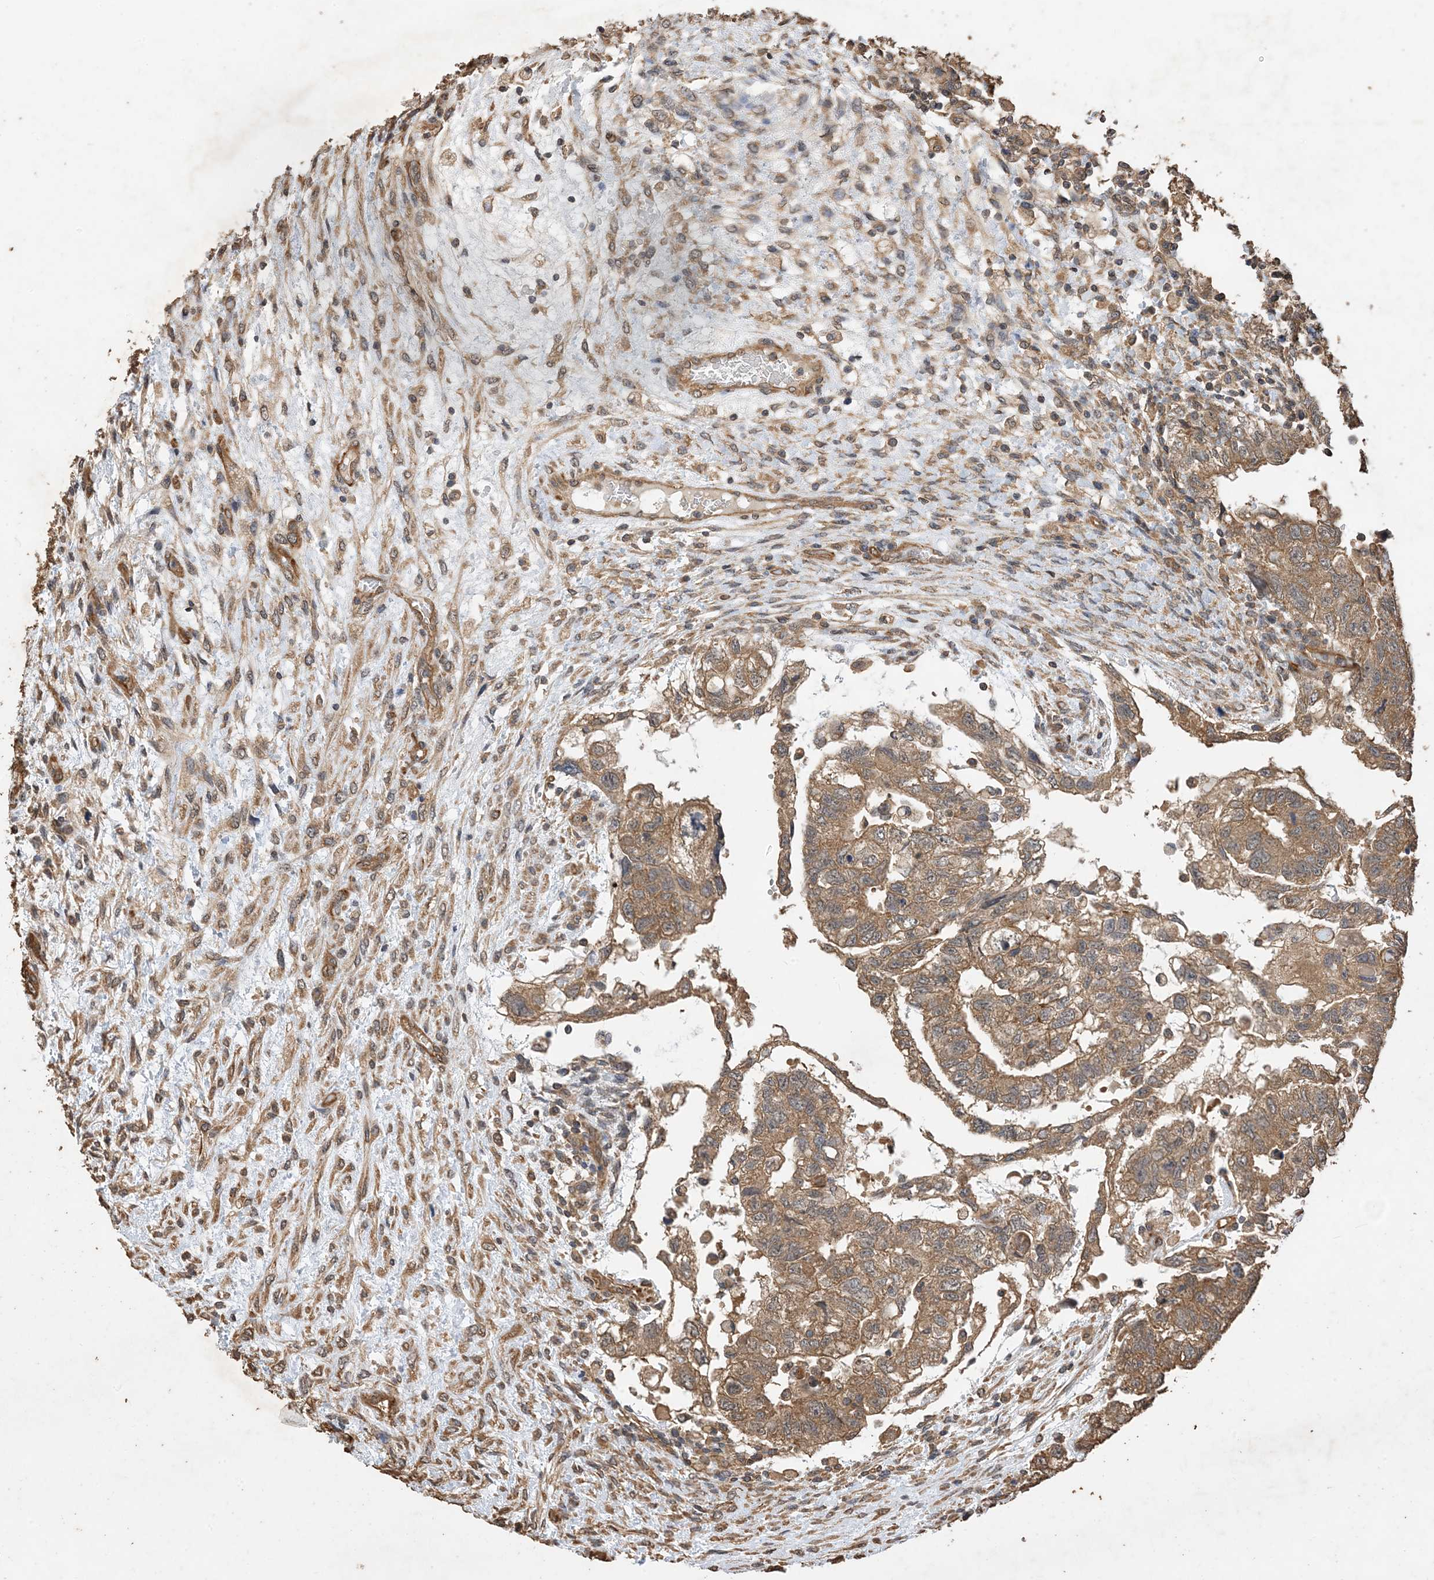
{"staining": {"intensity": "moderate", "quantity": ">75%", "location": "cytoplasmic/membranous"}, "tissue": "testis cancer", "cell_type": "Tumor cells", "image_type": "cancer", "snomed": [{"axis": "morphology", "description": "Carcinoma, Embryonal, NOS"}, {"axis": "topography", "description": "Testis"}], "caption": "An immunohistochemistry (IHC) histopathology image of tumor tissue is shown. Protein staining in brown highlights moderate cytoplasmic/membranous positivity in testis embryonal carcinoma within tumor cells.", "gene": "ZKSCAN5", "patient": {"sex": "male", "age": 36}}